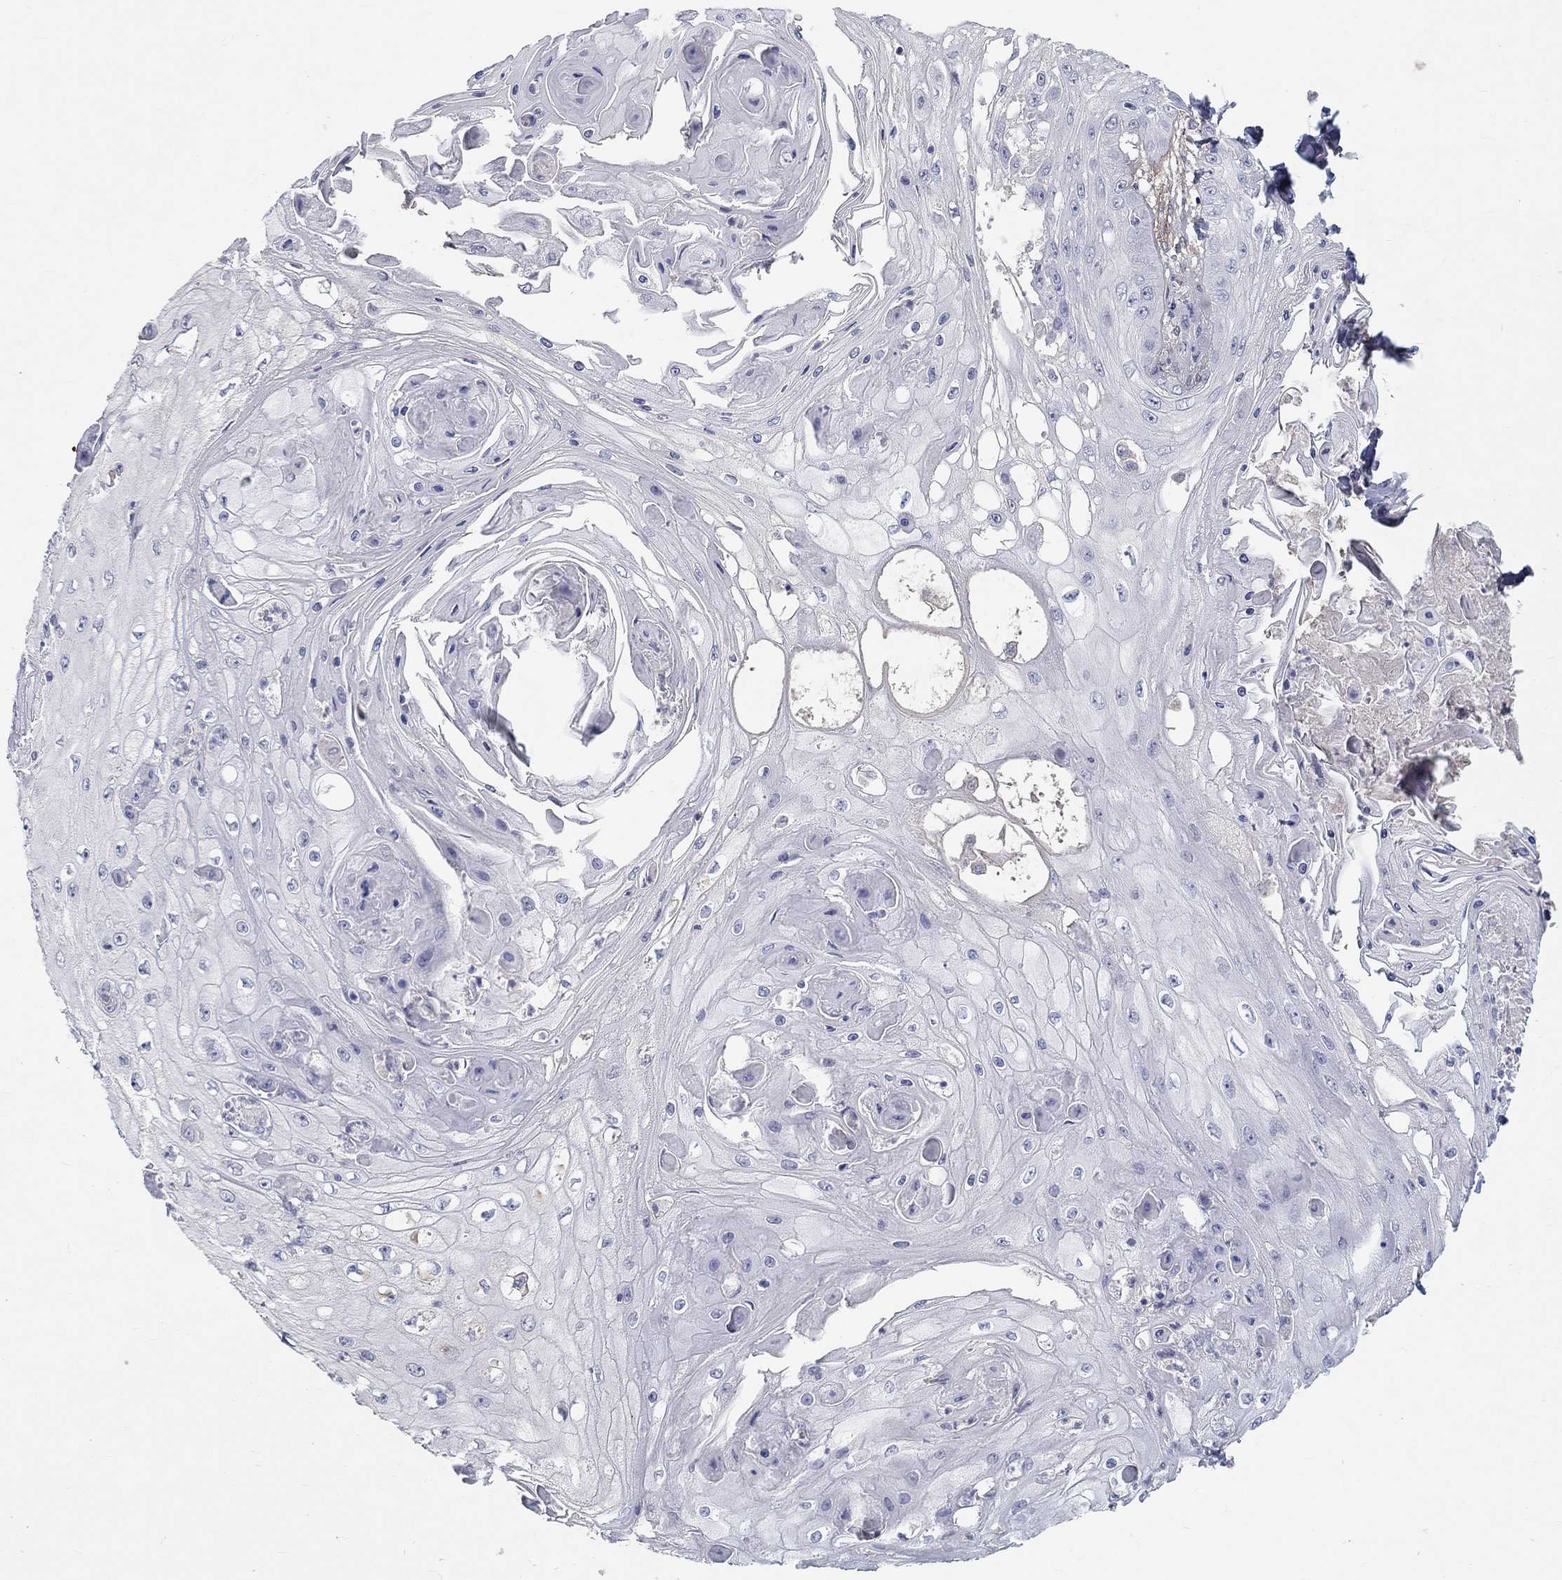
{"staining": {"intensity": "negative", "quantity": "none", "location": "none"}, "tissue": "skin cancer", "cell_type": "Tumor cells", "image_type": "cancer", "snomed": [{"axis": "morphology", "description": "Squamous cell carcinoma, NOS"}, {"axis": "topography", "description": "Skin"}], "caption": "The immunohistochemistry photomicrograph has no significant positivity in tumor cells of skin cancer (squamous cell carcinoma) tissue.", "gene": "FGF2", "patient": {"sex": "male", "age": 70}}